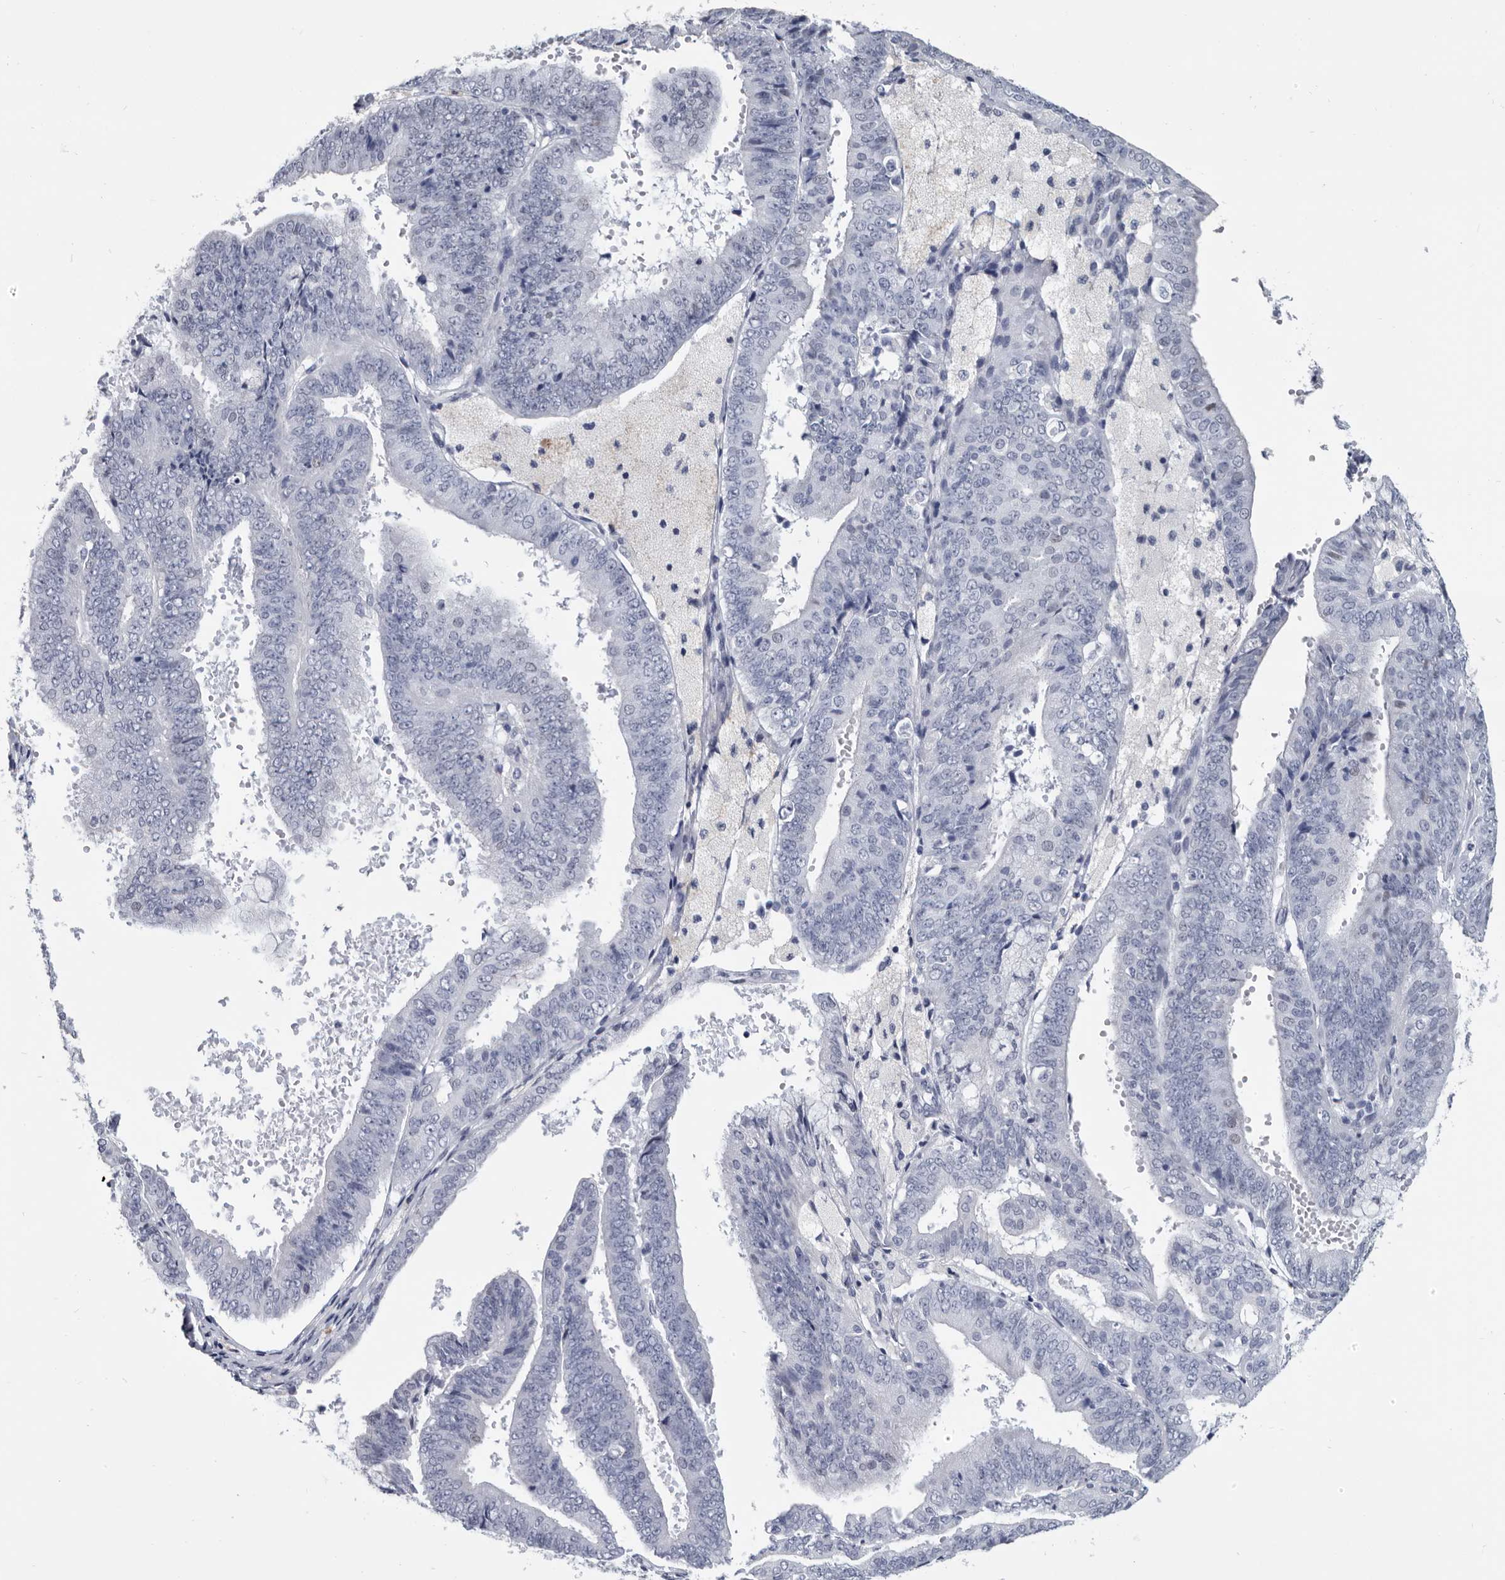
{"staining": {"intensity": "moderate", "quantity": "25%-75%", "location": "nuclear"}, "tissue": "endometrial cancer", "cell_type": "Tumor cells", "image_type": "cancer", "snomed": [{"axis": "morphology", "description": "Adenocarcinoma, NOS"}, {"axis": "topography", "description": "Endometrium"}], "caption": "Moderate nuclear staining for a protein is seen in about 25%-75% of tumor cells of endometrial cancer (adenocarcinoma) using IHC.", "gene": "WRAP73", "patient": {"sex": "female", "age": 63}}